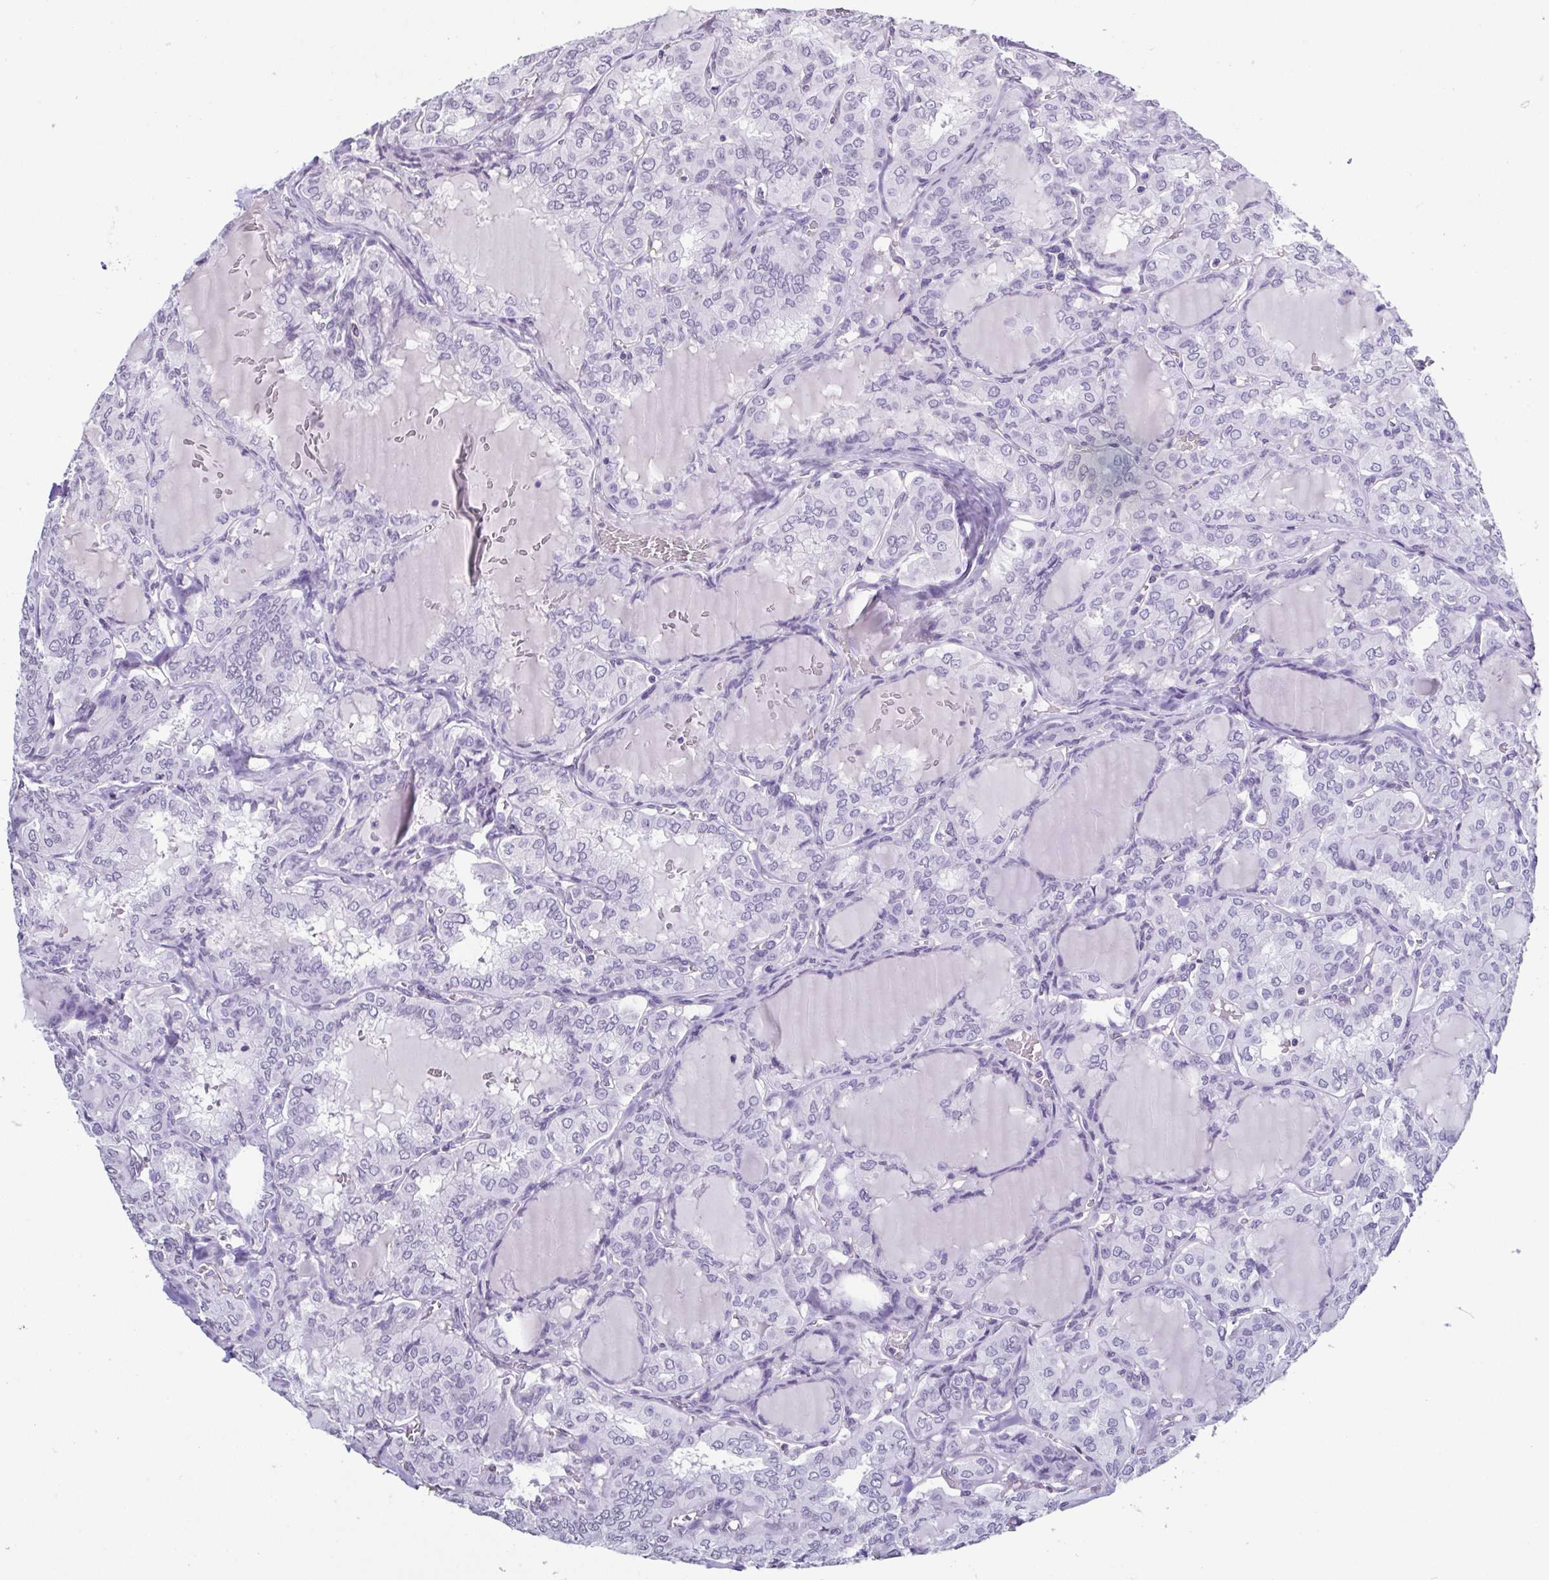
{"staining": {"intensity": "negative", "quantity": "none", "location": "none"}, "tissue": "thyroid cancer", "cell_type": "Tumor cells", "image_type": "cancer", "snomed": [{"axis": "morphology", "description": "Papillary adenocarcinoma, NOS"}, {"axis": "topography", "description": "Thyroid gland"}], "caption": "Image shows no significant protein staining in tumor cells of papillary adenocarcinoma (thyroid). The staining was performed using DAB (3,3'-diaminobenzidine) to visualize the protein expression in brown, while the nuclei were stained in blue with hematoxylin (Magnification: 20x).", "gene": "VCY1B", "patient": {"sex": "male", "age": 20}}